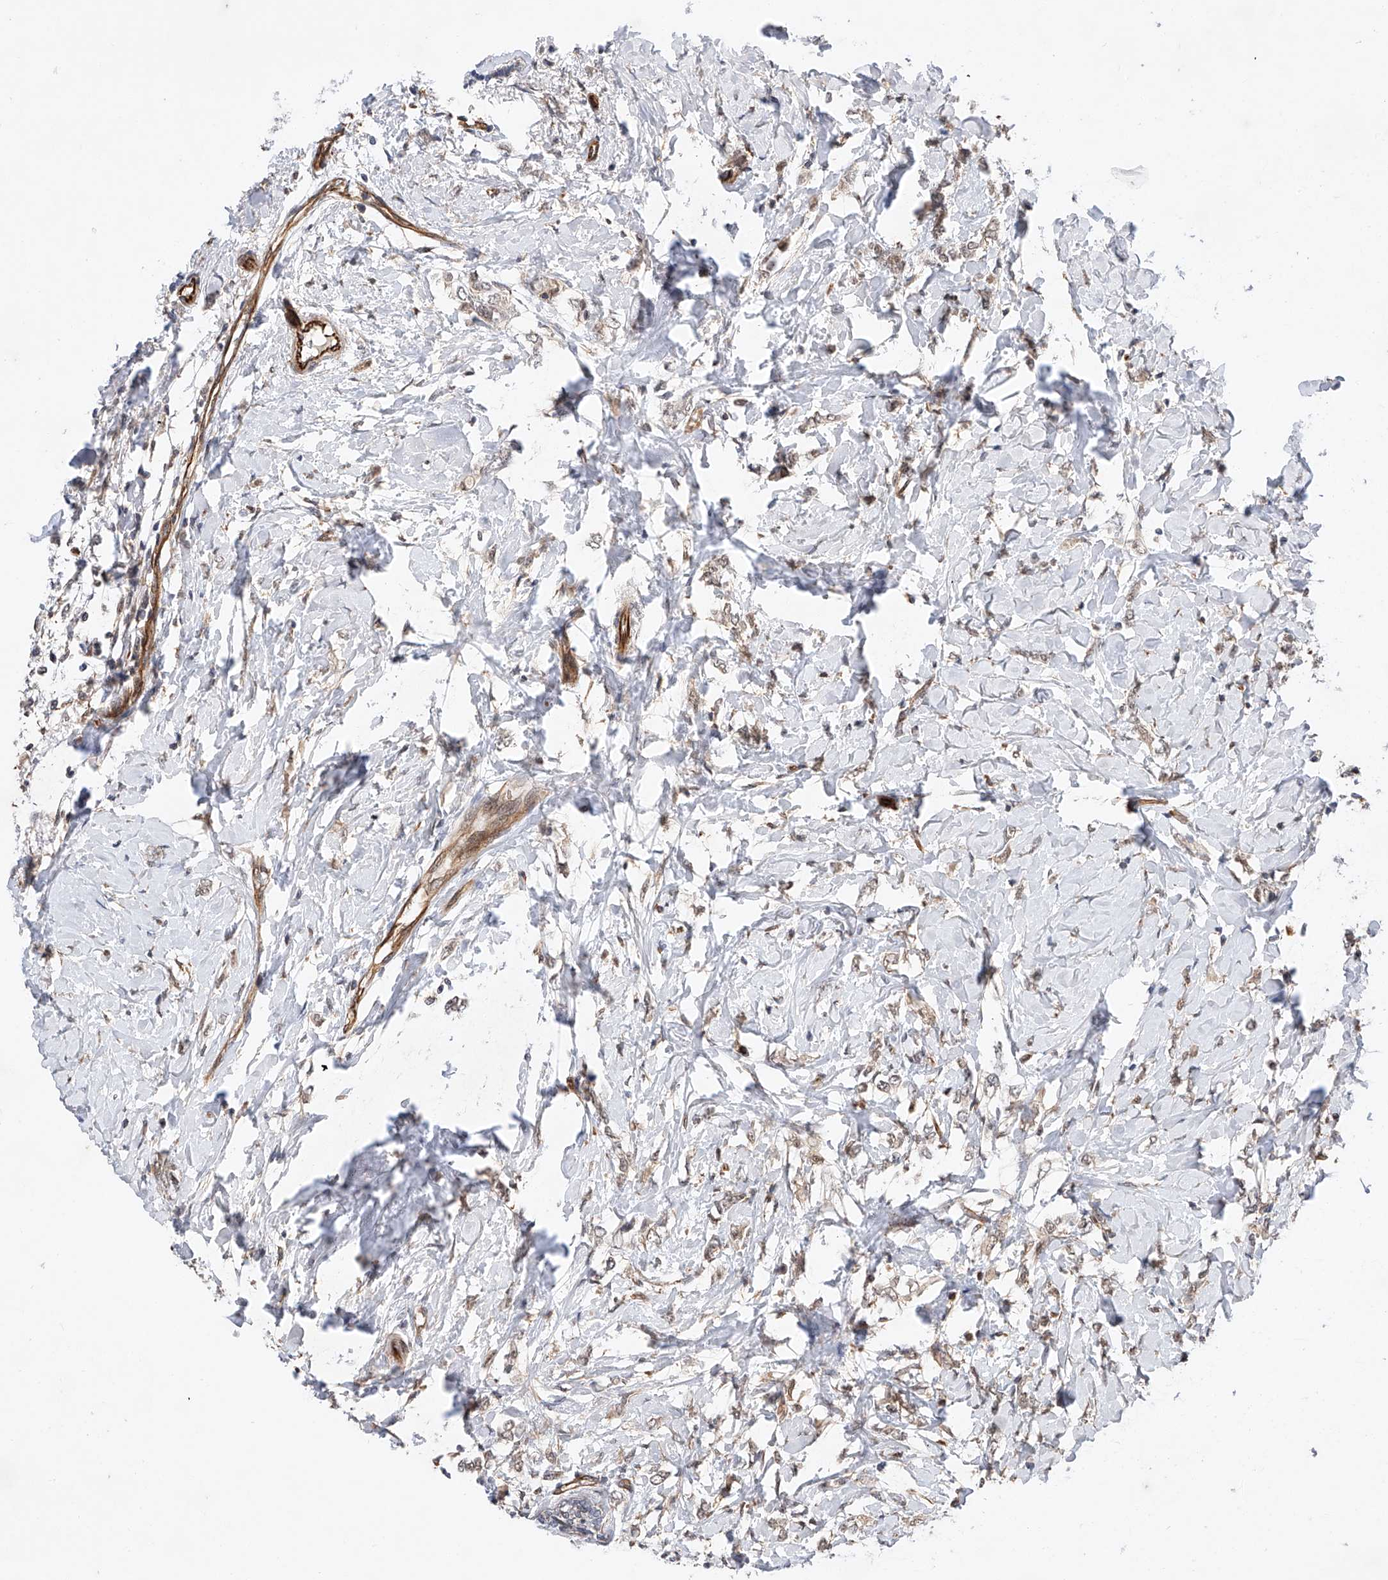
{"staining": {"intensity": "weak", "quantity": "25%-75%", "location": "cytoplasmic/membranous"}, "tissue": "breast cancer", "cell_type": "Tumor cells", "image_type": "cancer", "snomed": [{"axis": "morphology", "description": "Normal tissue, NOS"}, {"axis": "morphology", "description": "Lobular carcinoma"}, {"axis": "topography", "description": "Breast"}], "caption": "Immunohistochemical staining of breast cancer shows weak cytoplasmic/membranous protein expression in approximately 25%-75% of tumor cells.", "gene": "AMD1", "patient": {"sex": "female", "age": 47}}